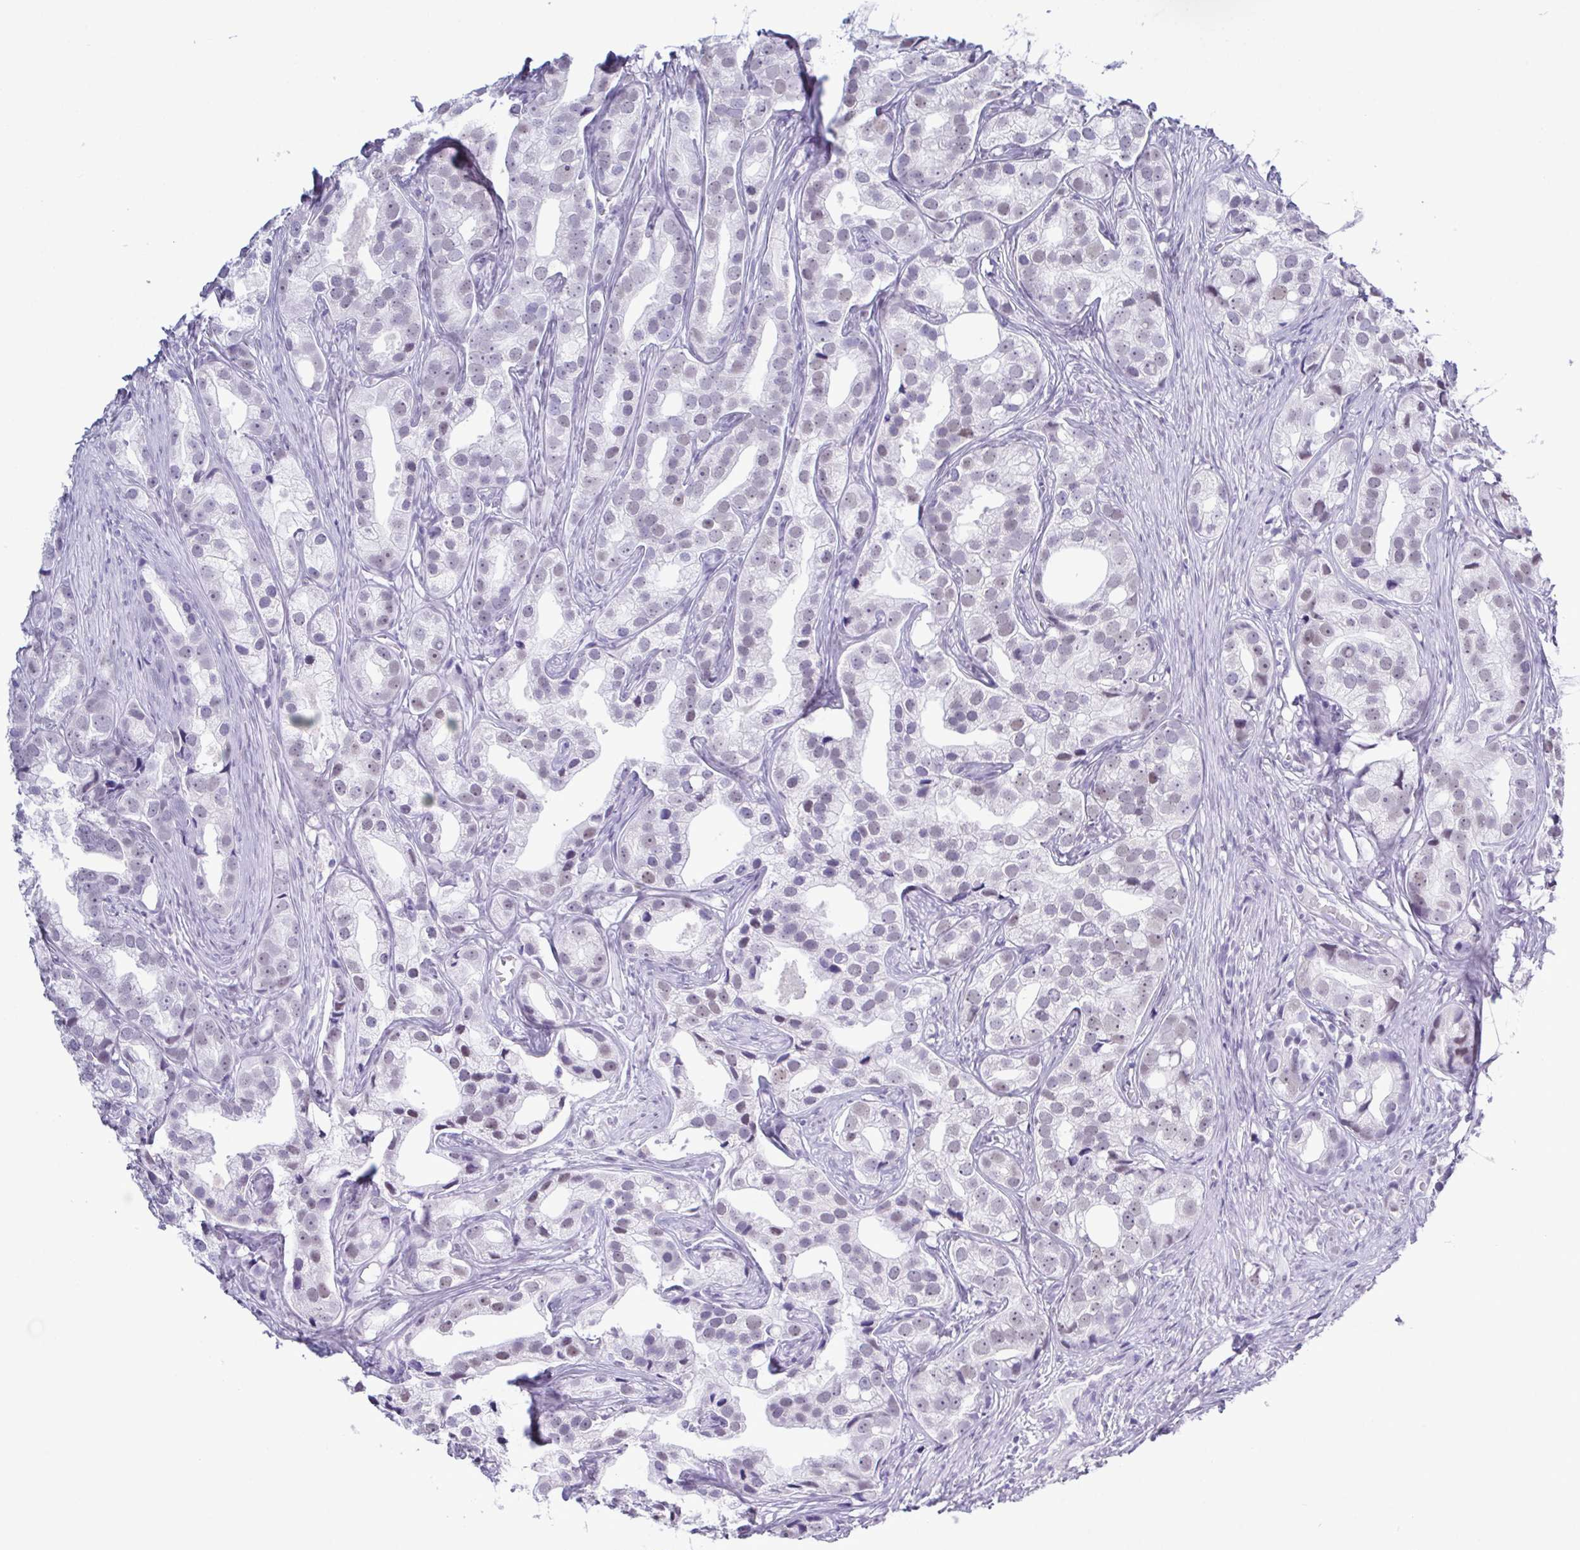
{"staining": {"intensity": "negative", "quantity": "none", "location": "none"}, "tissue": "prostate cancer", "cell_type": "Tumor cells", "image_type": "cancer", "snomed": [{"axis": "morphology", "description": "Adenocarcinoma, High grade"}, {"axis": "topography", "description": "Prostate"}], "caption": "Protein analysis of high-grade adenocarcinoma (prostate) demonstrates no significant staining in tumor cells.", "gene": "SUGP2", "patient": {"sex": "male", "age": 75}}